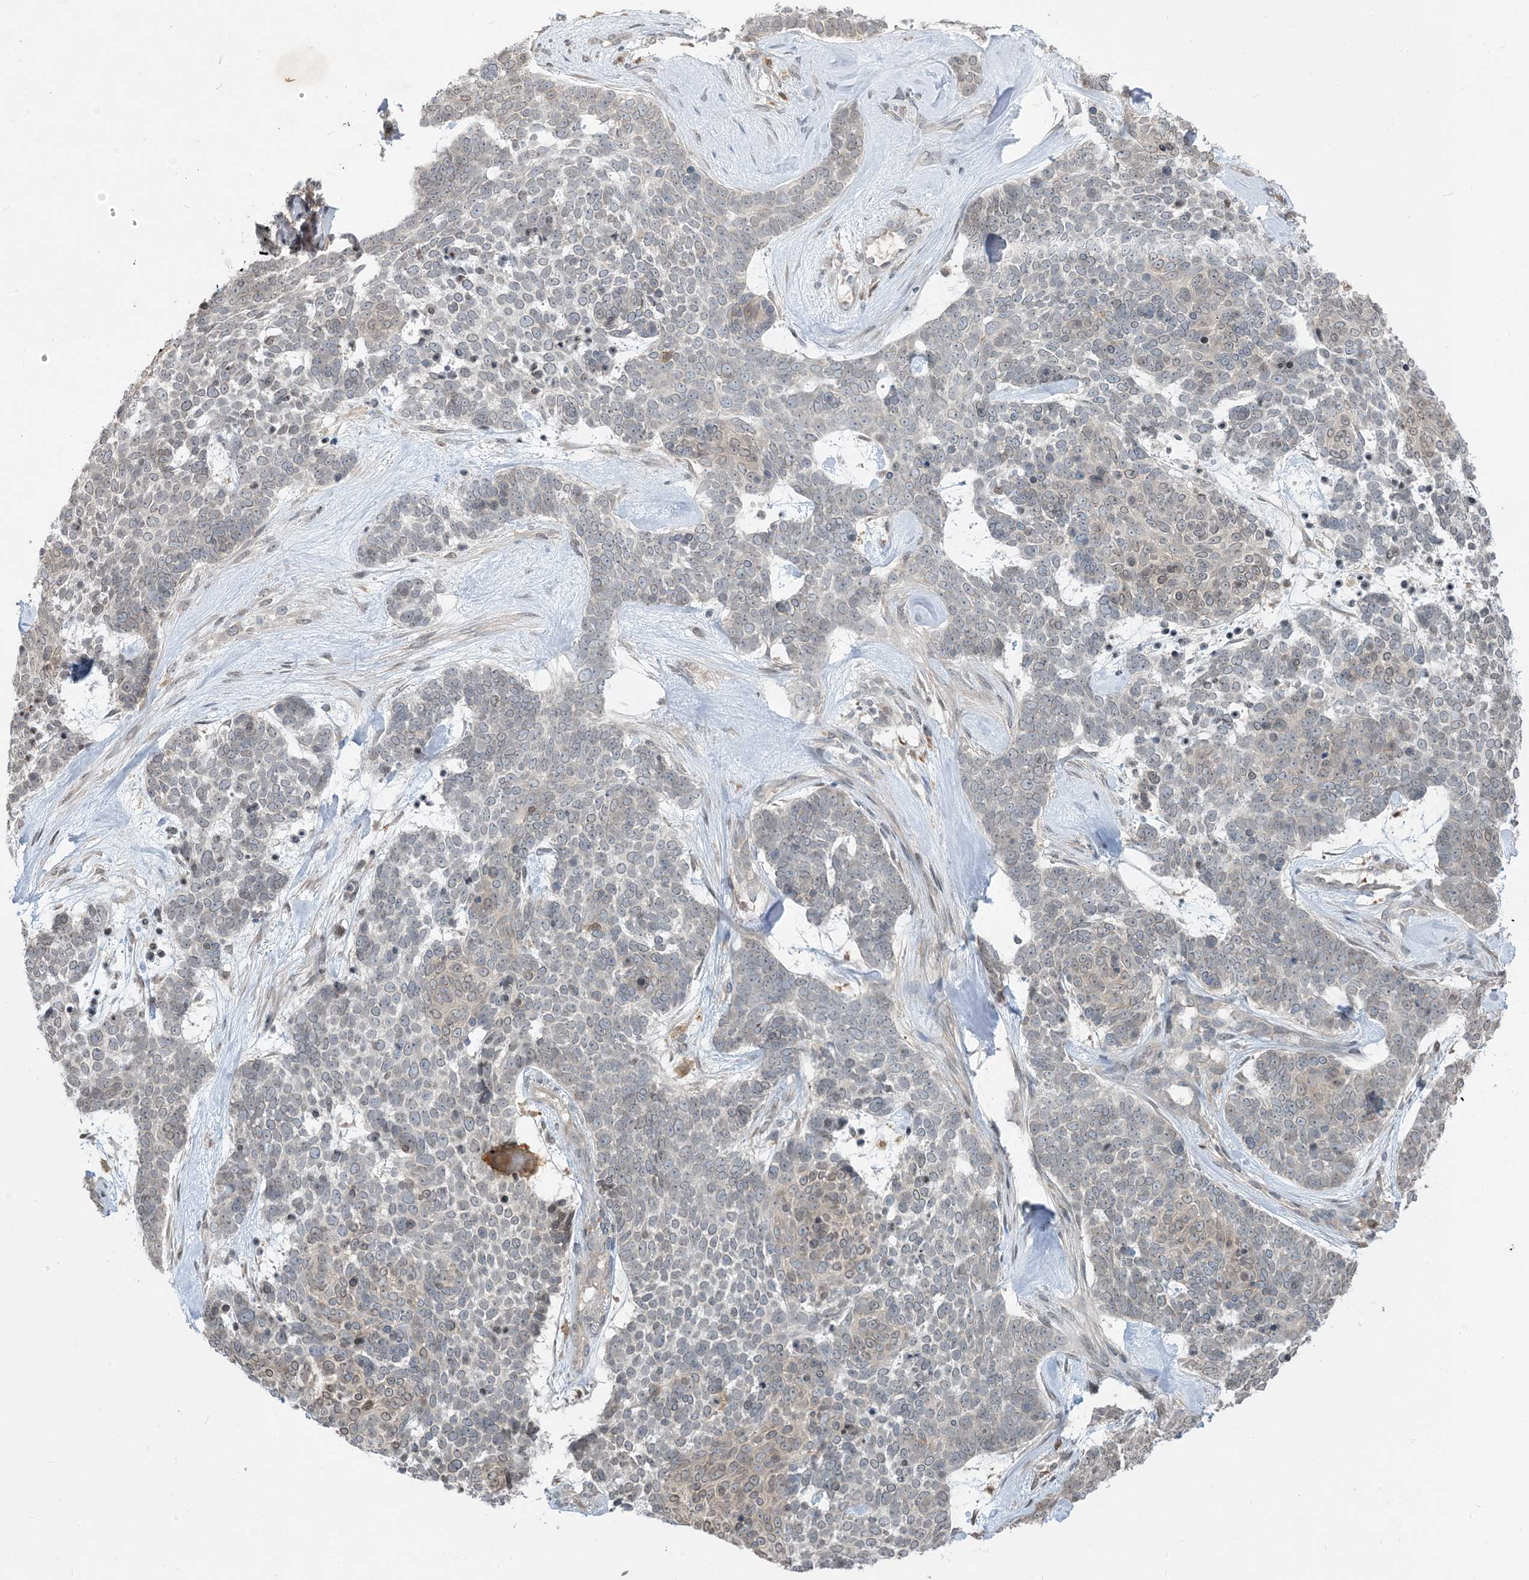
{"staining": {"intensity": "weak", "quantity": "<25%", "location": "cytoplasmic/membranous,nuclear"}, "tissue": "skin cancer", "cell_type": "Tumor cells", "image_type": "cancer", "snomed": [{"axis": "morphology", "description": "Basal cell carcinoma"}, {"axis": "topography", "description": "Skin"}], "caption": "The image exhibits no significant expression in tumor cells of skin basal cell carcinoma.", "gene": "NAGK", "patient": {"sex": "female", "age": 81}}